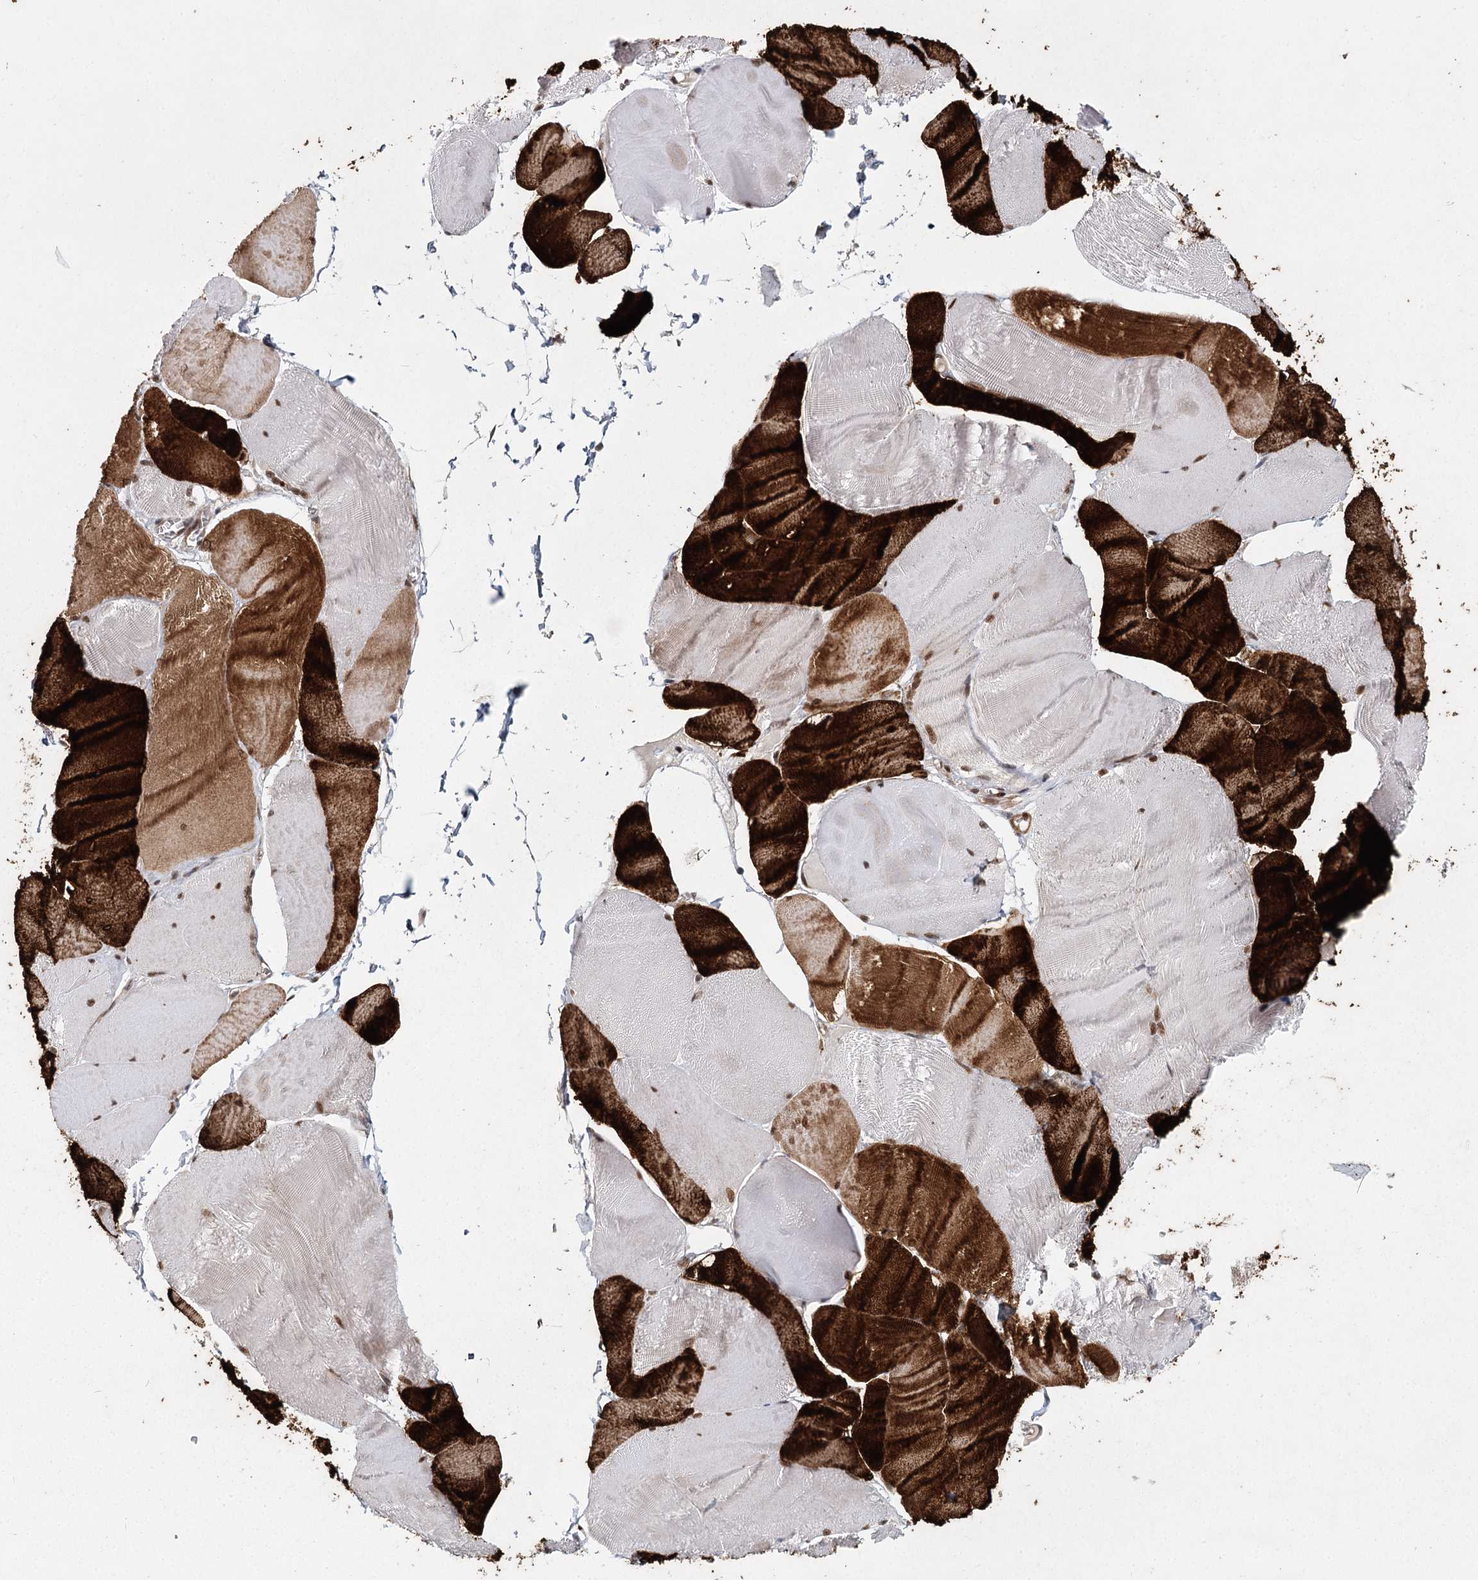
{"staining": {"intensity": "strong", "quantity": "25%-75%", "location": "cytoplasmic/membranous"}, "tissue": "skeletal muscle", "cell_type": "Myocytes", "image_type": "normal", "snomed": [{"axis": "morphology", "description": "Normal tissue, NOS"}, {"axis": "morphology", "description": "Basal cell carcinoma"}, {"axis": "topography", "description": "Skeletal muscle"}], "caption": "The histopathology image shows immunohistochemical staining of unremarkable skeletal muscle. There is strong cytoplasmic/membranous positivity is identified in about 25%-75% of myocytes.", "gene": "ZCCHC24", "patient": {"sex": "female", "age": 64}}